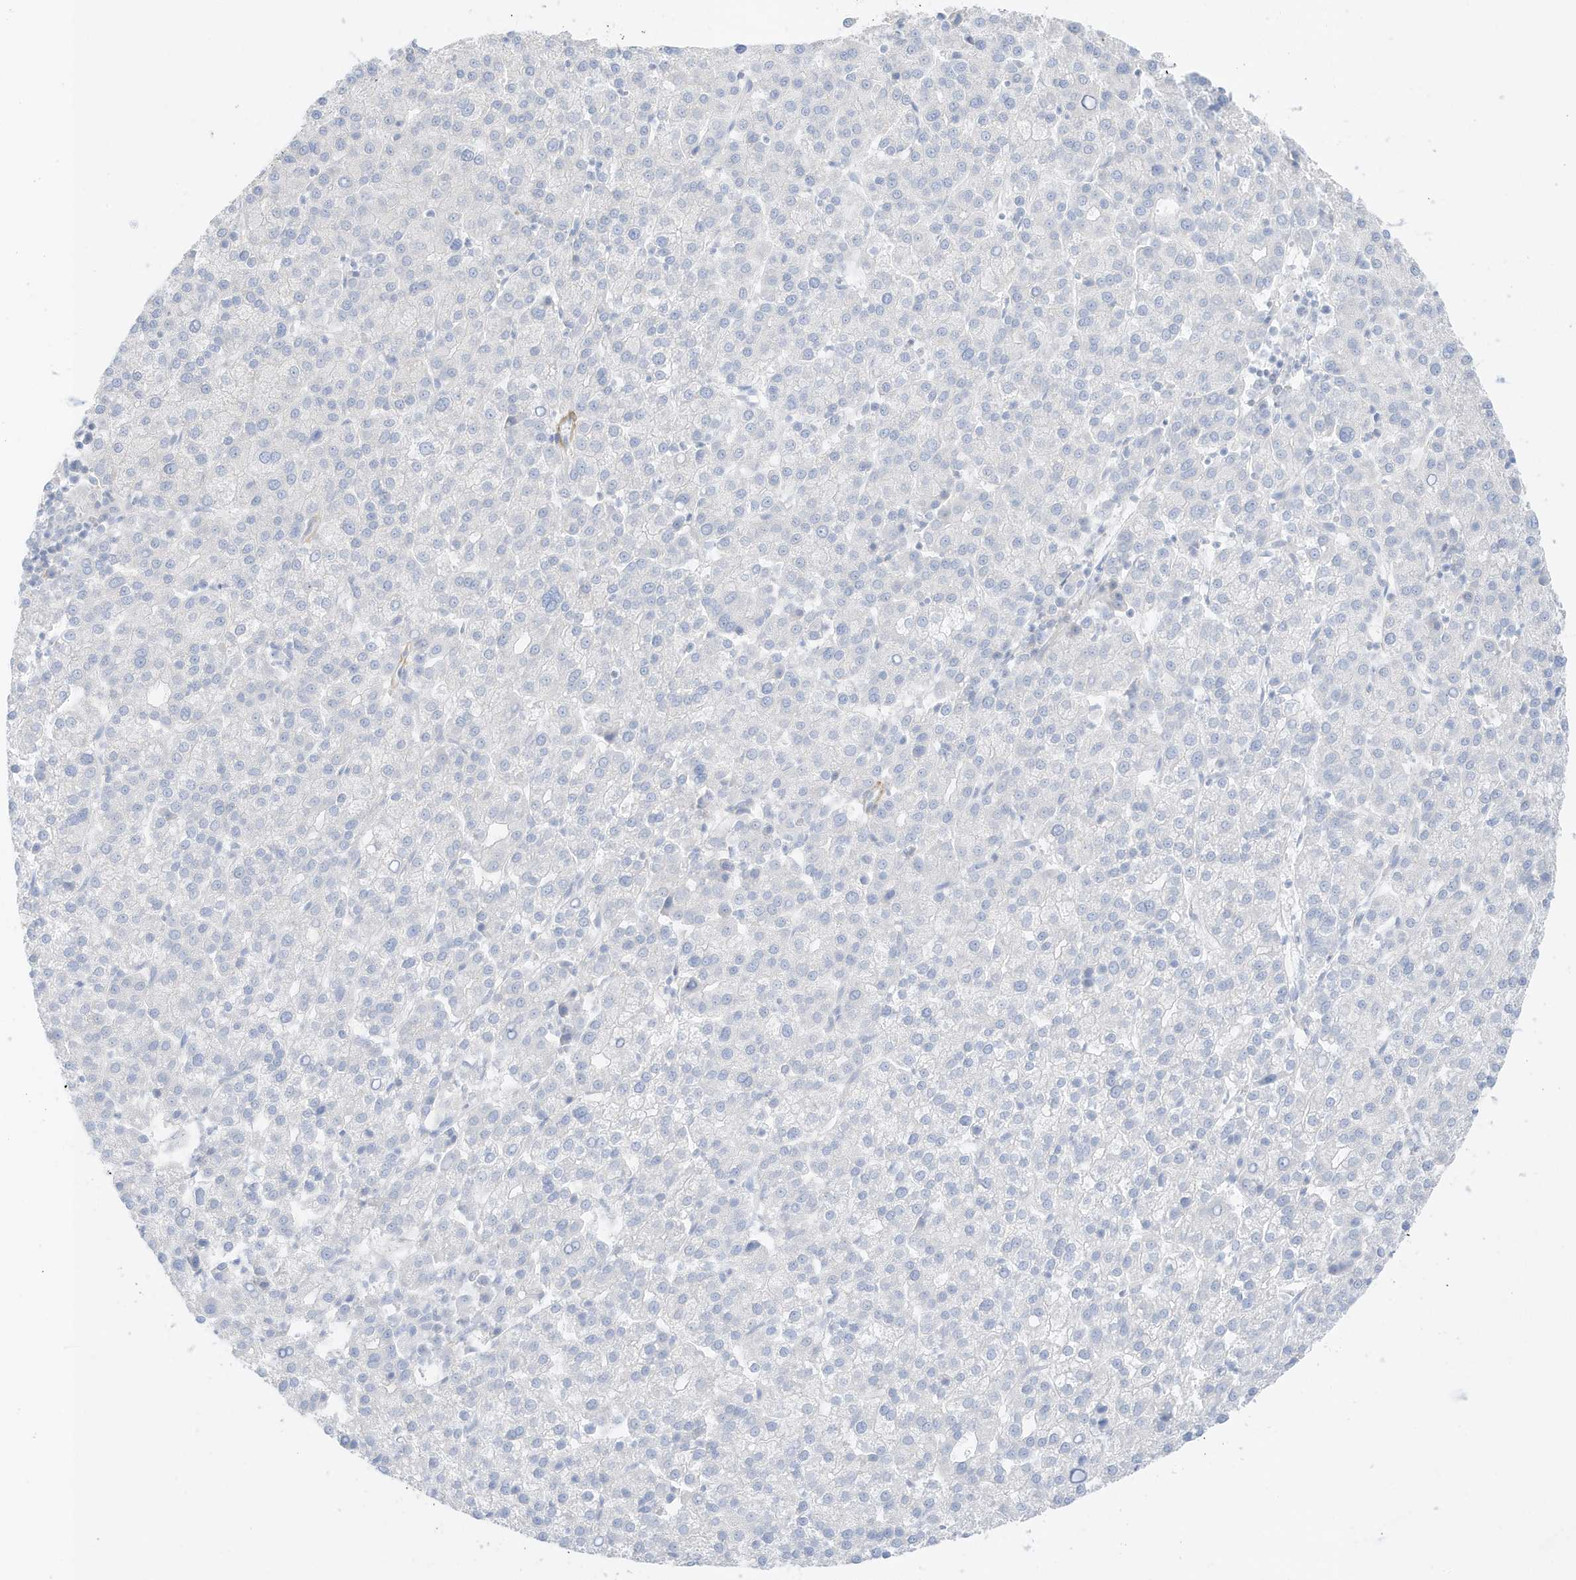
{"staining": {"intensity": "negative", "quantity": "none", "location": "none"}, "tissue": "liver cancer", "cell_type": "Tumor cells", "image_type": "cancer", "snomed": [{"axis": "morphology", "description": "Carcinoma, Hepatocellular, NOS"}, {"axis": "topography", "description": "Liver"}], "caption": "Protein analysis of liver cancer demonstrates no significant positivity in tumor cells.", "gene": "SLC22A13", "patient": {"sex": "female", "age": 58}}